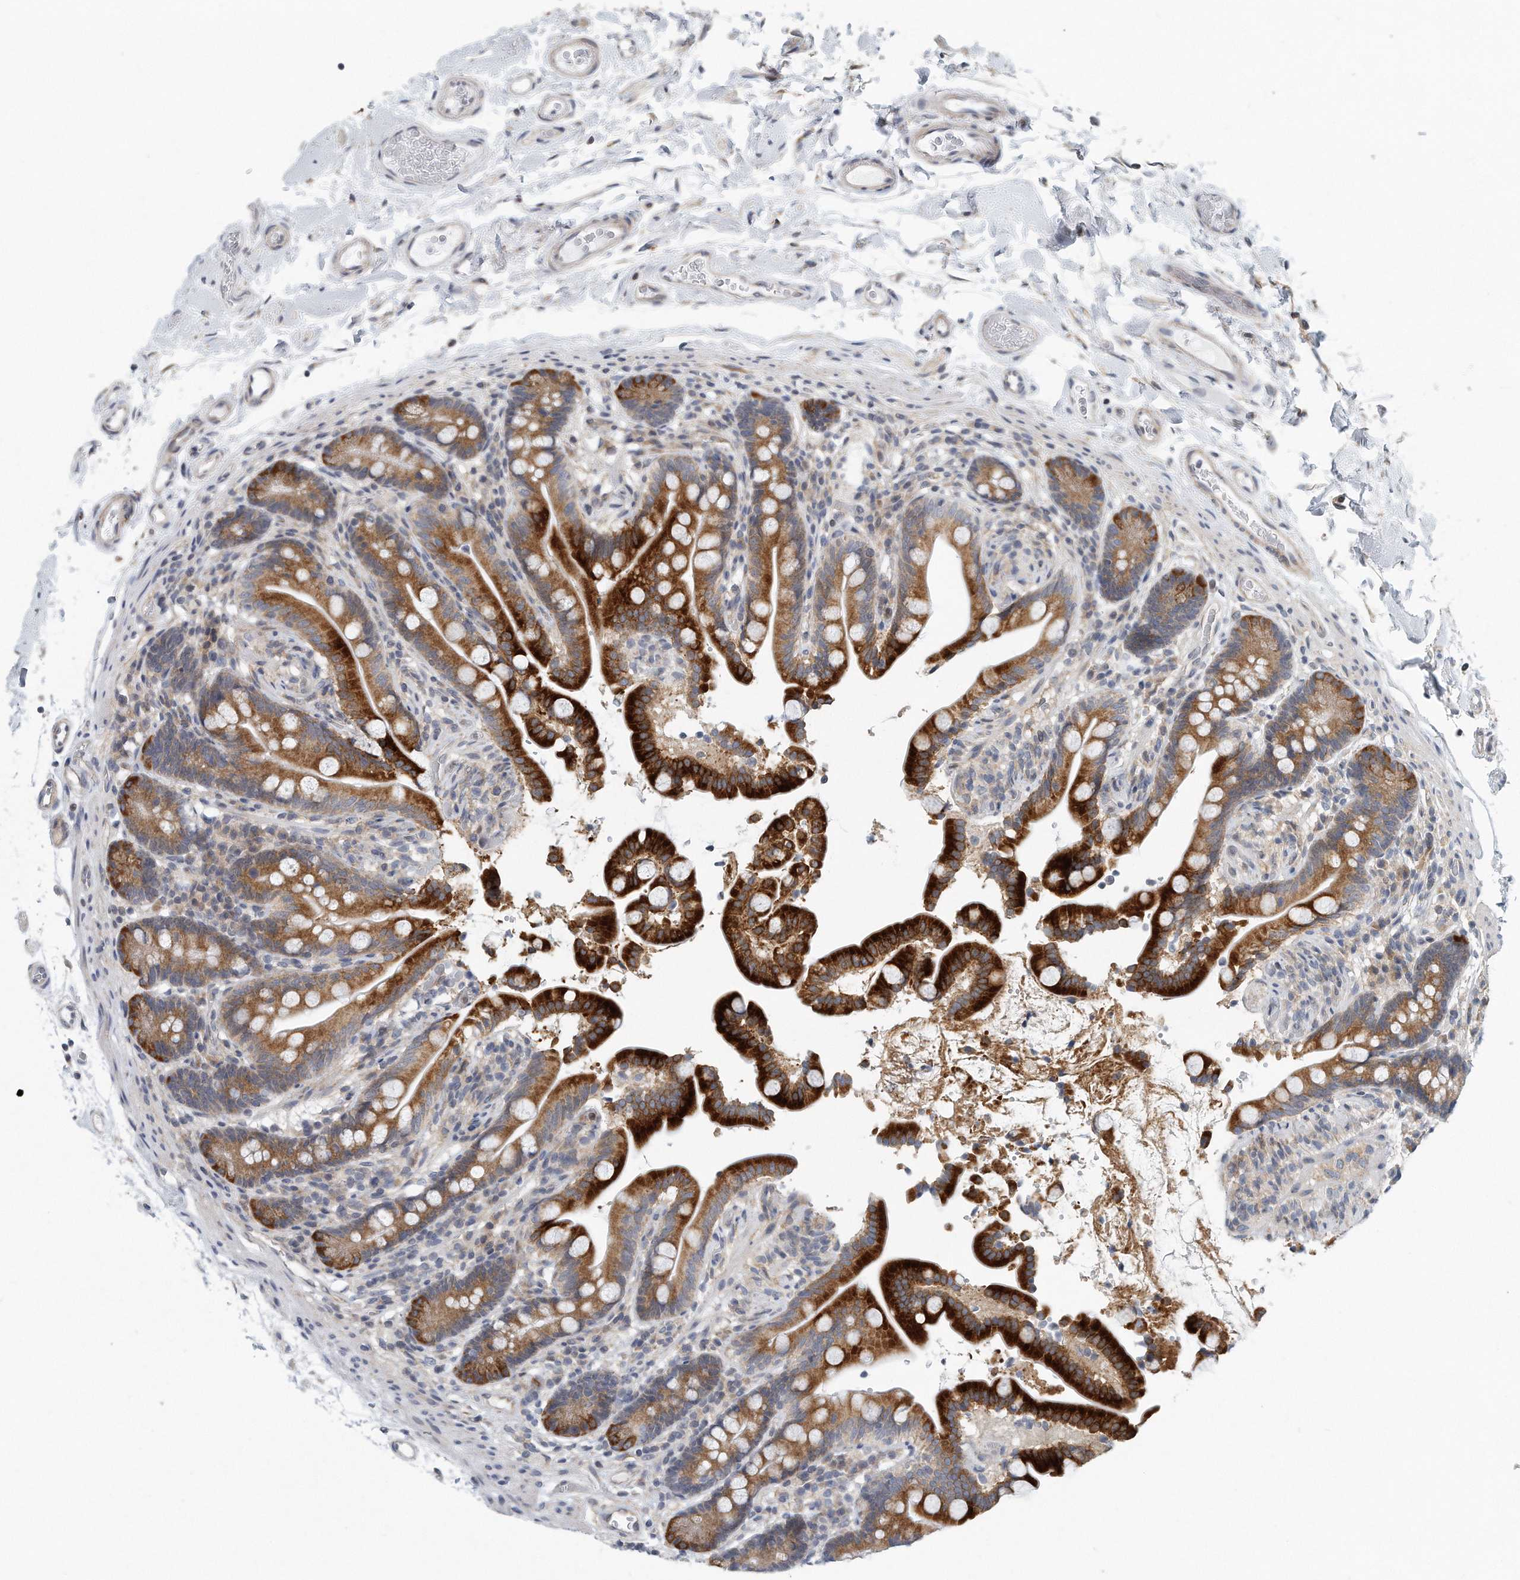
{"staining": {"intensity": "negative", "quantity": "none", "location": "none"}, "tissue": "colon", "cell_type": "Endothelial cells", "image_type": "normal", "snomed": [{"axis": "morphology", "description": "Normal tissue, NOS"}, {"axis": "topography", "description": "Smooth muscle"}, {"axis": "topography", "description": "Colon"}], "caption": "There is no significant expression in endothelial cells of colon. Nuclei are stained in blue.", "gene": "VLDLR", "patient": {"sex": "male", "age": 73}}